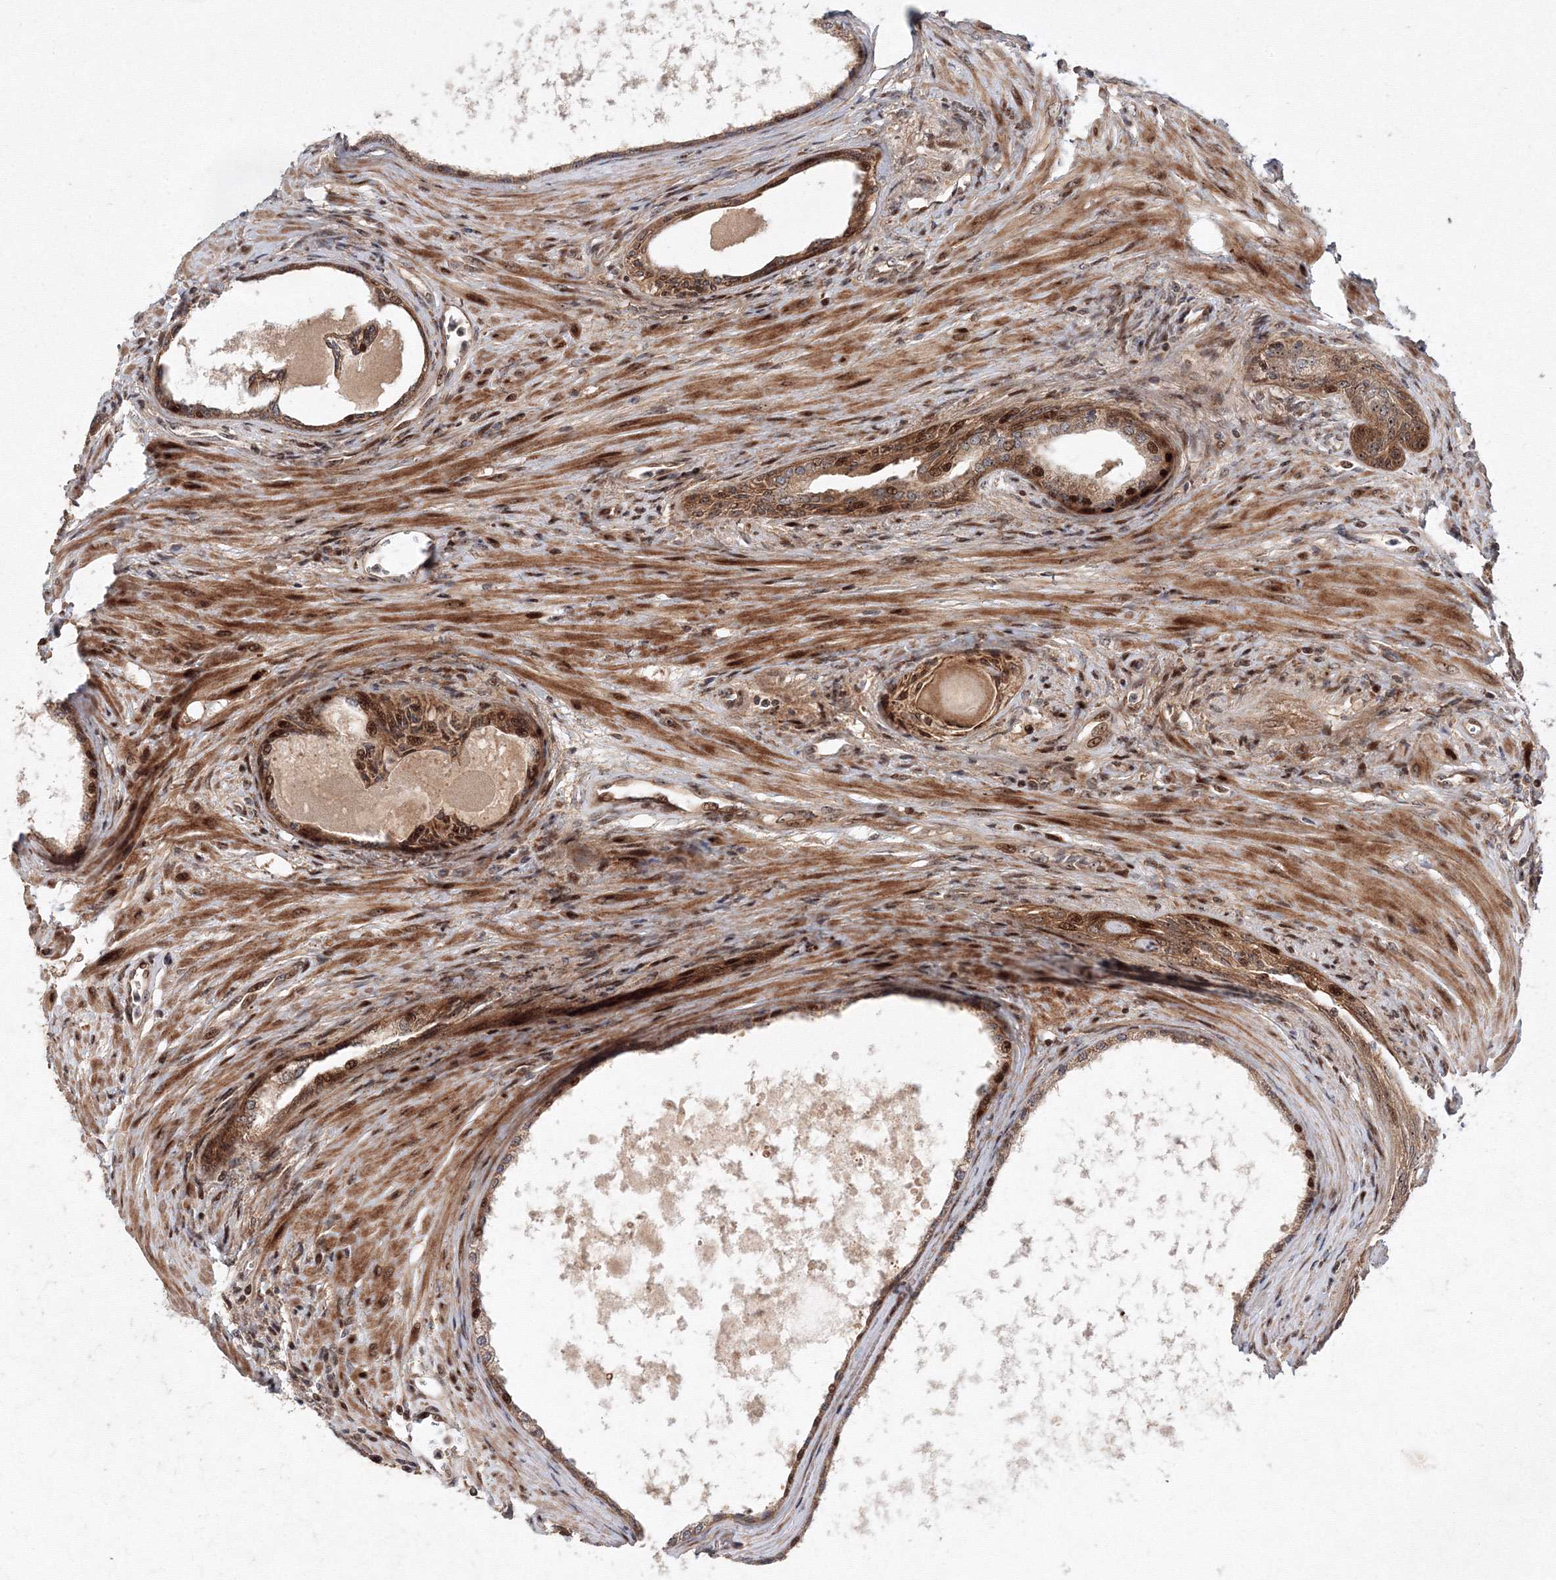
{"staining": {"intensity": "moderate", "quantity": ">75%", "location": "cytoplasmic/membranous,nuclear"}, "tissue": "prostate cancer", "cell_type": "Tumor cells", "image_type": "cancer", "snomed": [{"axis": "morphology", "description": "Normal tissue, NOS"}, {"axis": "morphology", "description": "Adenocarcinoma, Low grade"}, {"axis": "topography", "description": "Prostate"}, {"axis": "topography", "description": "Peripheral nerve tissue"}], "caption": "A brown stain shows moderate cytoplasmic/membranous and nuclear staining of a protein in prostate cancer (low-grade adenocarcinoma) tumor cells. The staining is performed using DAB (3,3'-diaminobenzidine) brown chromogen to label protein expression. The nuclei are counter-stained blue using hematoxylin.", "gene": "ANKAR", "patient": {"sex": "male", "age": 71}}